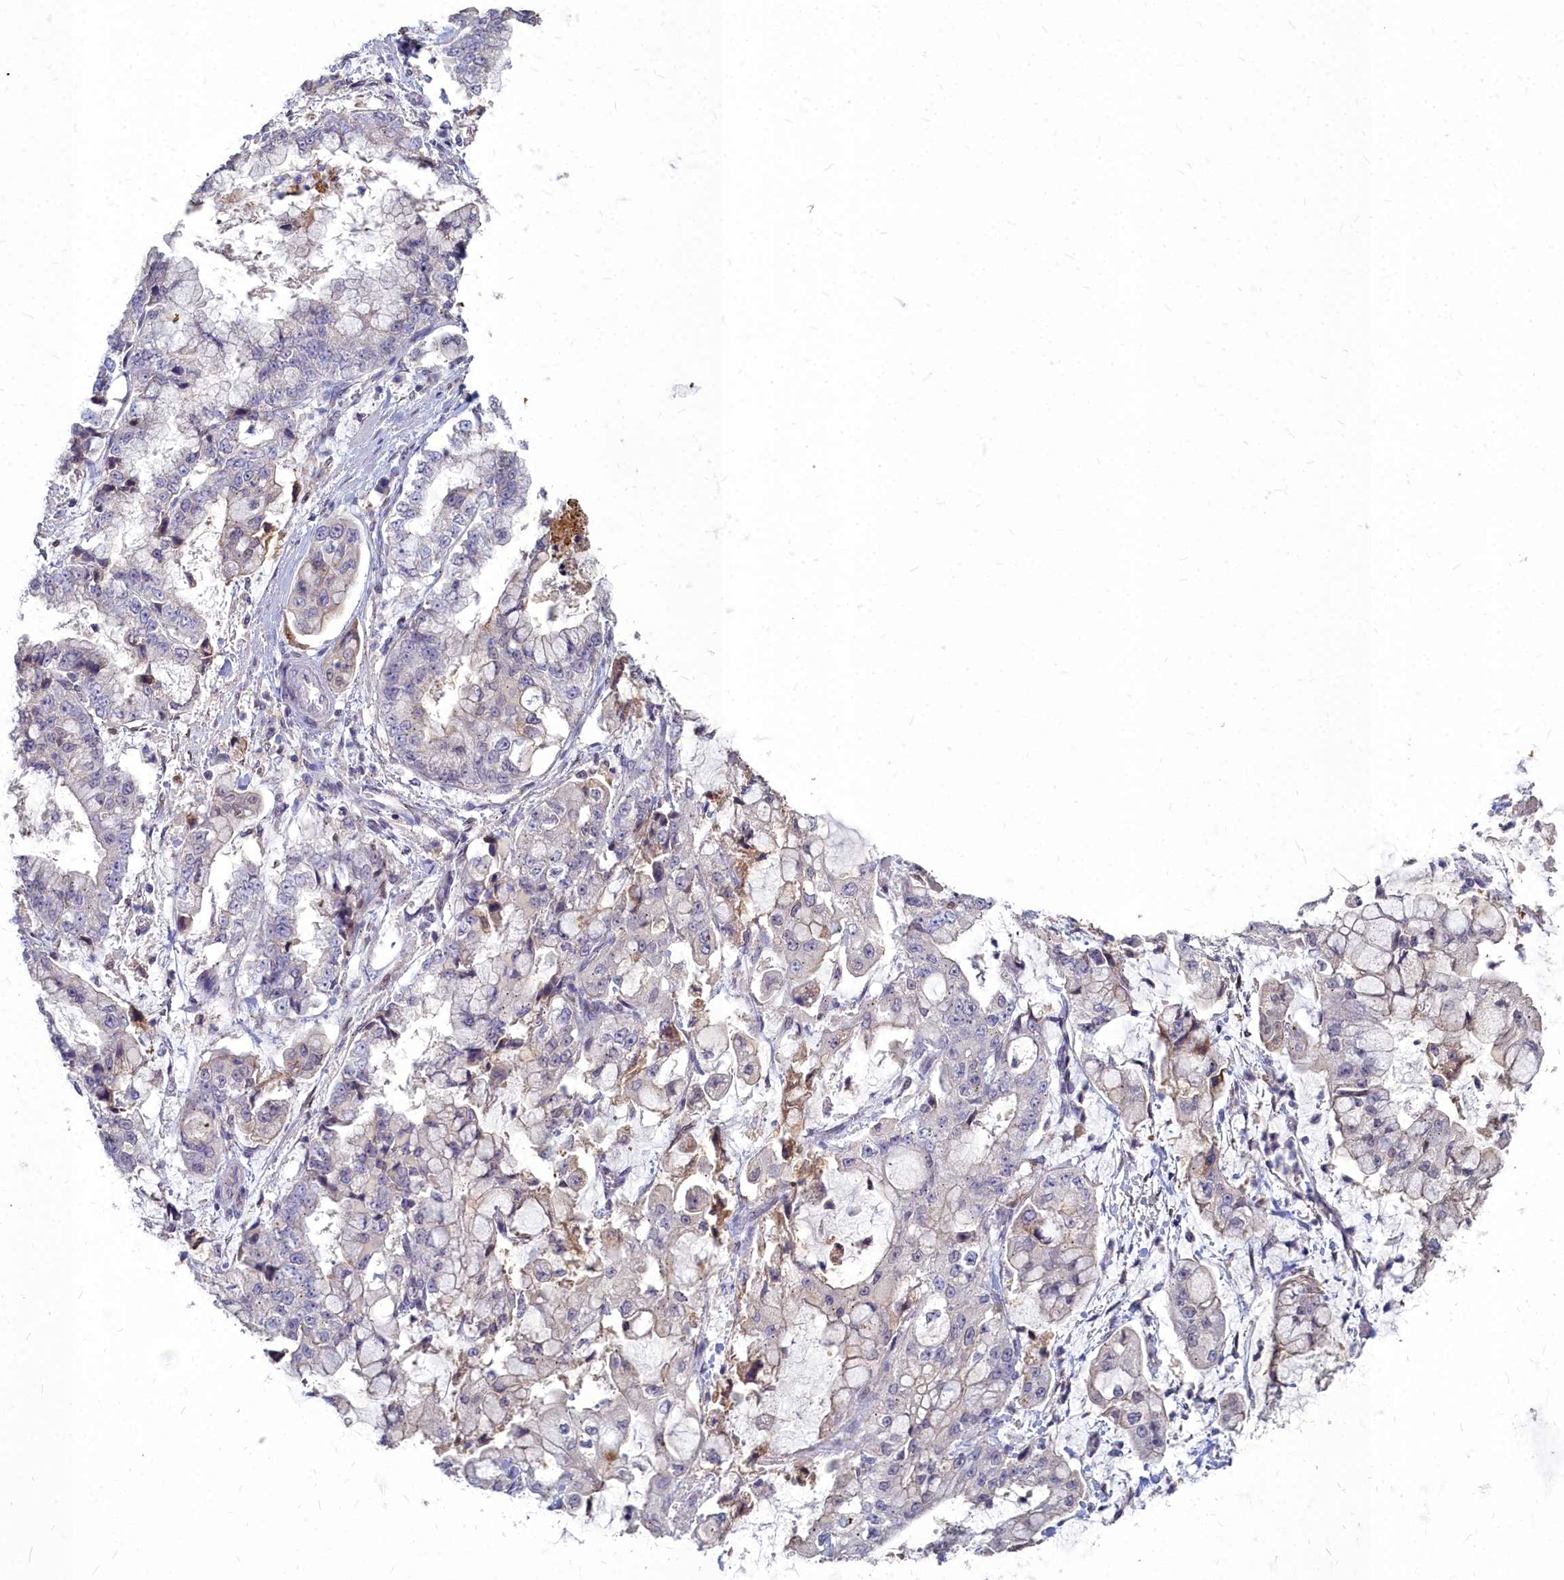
{"staining": {"intensity": "weak", "quantity": "<25%", "location": "cytoplasmic/membranous"}, "tissue": "stomach cancer", "cell_type": "Tumor cells", "image_type": "cancer", "snomed": [{"axis": "morphology", "description": "Adenocarcinoma, NOS"}, {"axis": "topography", "description": "Stomach"}], "caption": "Tumor cells show no significant protein expression in adenocarcinoma (stomach).", "gene": "NOXA1", "patient": {"sex": "male", "age": 76}}